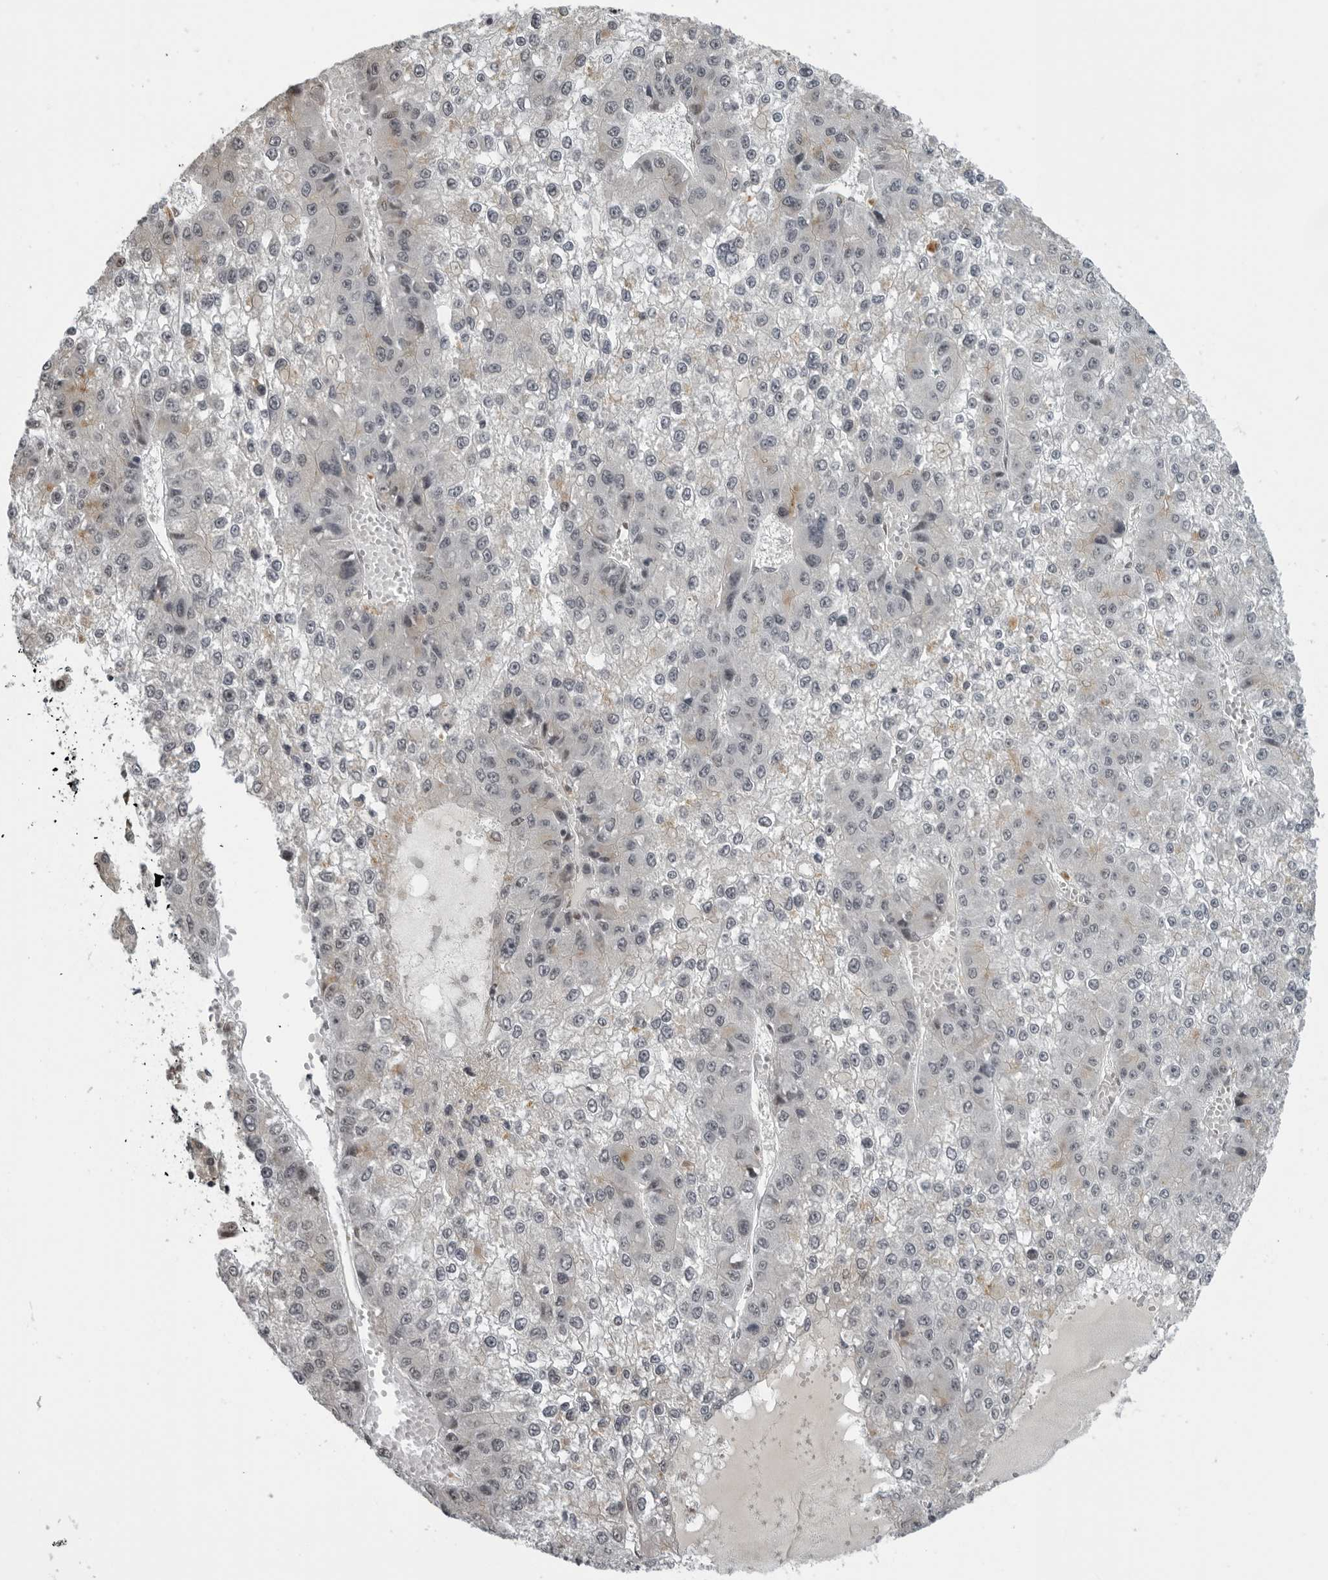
{"staining": {"intensity": "negative", "quantity": "none", "location": "none"}, "tissue": "liver cancer", "cell_type": "Tumor cells", "image_type": "cancer", "snomed": [{"axis": "morphology", "description": "Carcinoma, Hepatocellular, NOS"}, {"axis": "topography", "description": "Liver"}], "caption": "Tumor cells are negative for protein expression in human liver cancer. (Stains: DAB (3,3'-diaminobenzidine) immunohistochemistry (IHC) with hematoxylin counter stain, Microscopy: brightfield microscopy at high magnification).", "gene": "MAF", "patient": {"sex": "female", "age": 73}}